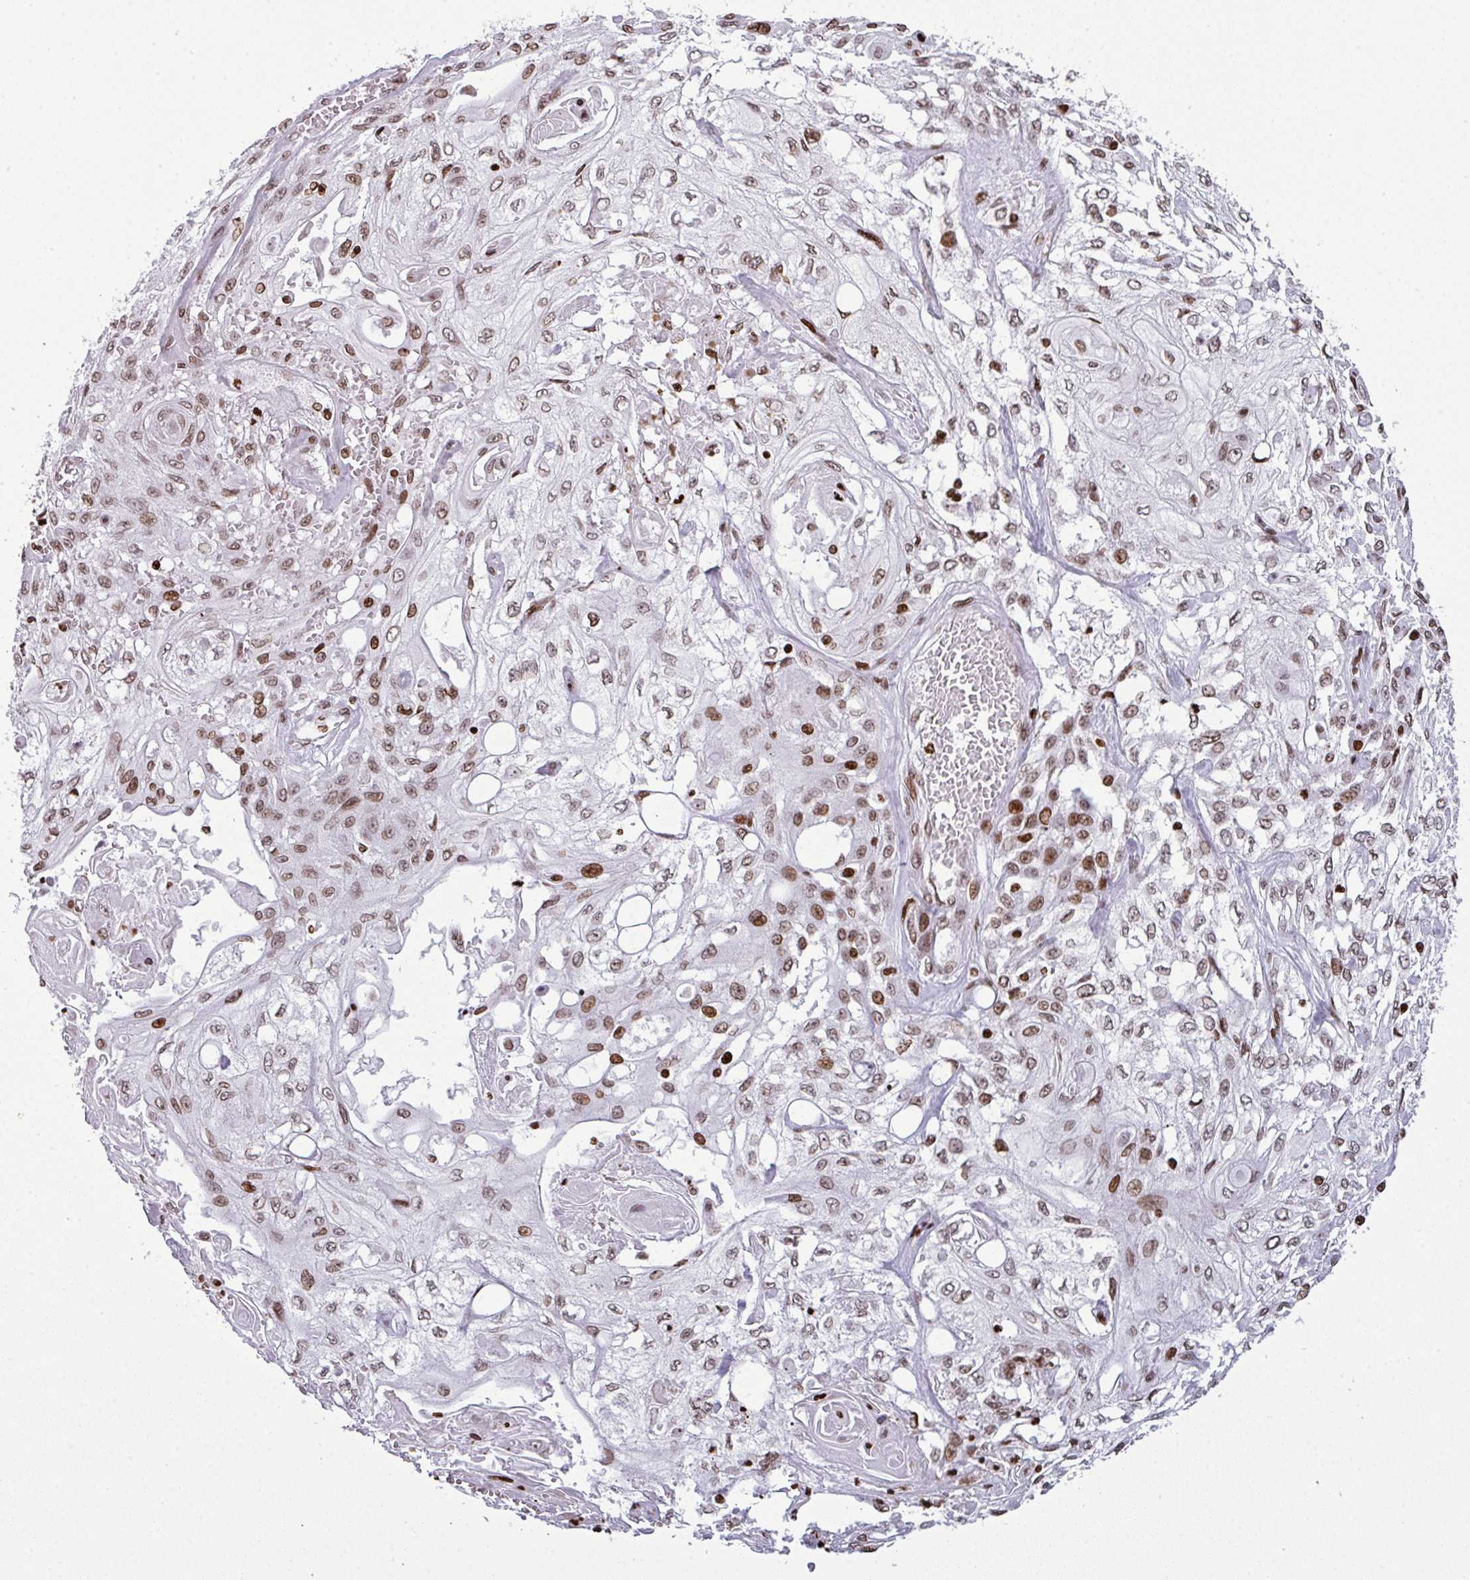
{"staining": {"intensity": "moderate", "quantity": ">75%", "location": "nuclear"}, "tissue": "skin cancer", "cell_type": "Tumor cells", "image_type": "cancer", "snomed": [{"axis": "morphology", "description": "Squamous cell carcinoma, NOS"}, {"axis": "morphology", "description": "Squamous cell carcinoma, metastatic, NOS"}, {"axis": "topography", "description": "Skin"}, {"axis": "topography", "description": "Lymph node"}], "caption": "Squamous cell carcinoma (skin) tissue exhibits moderate nuclear expression in approximately >75% of tumor cells The staining was performed using DAB (3,3'-diaminobenzidine), with brown indicating positive protein expression. Nuclei are stained blue with hematoxylin.", "gene": "RASL11A", "patient": {"sex": "male", "age": 75}}